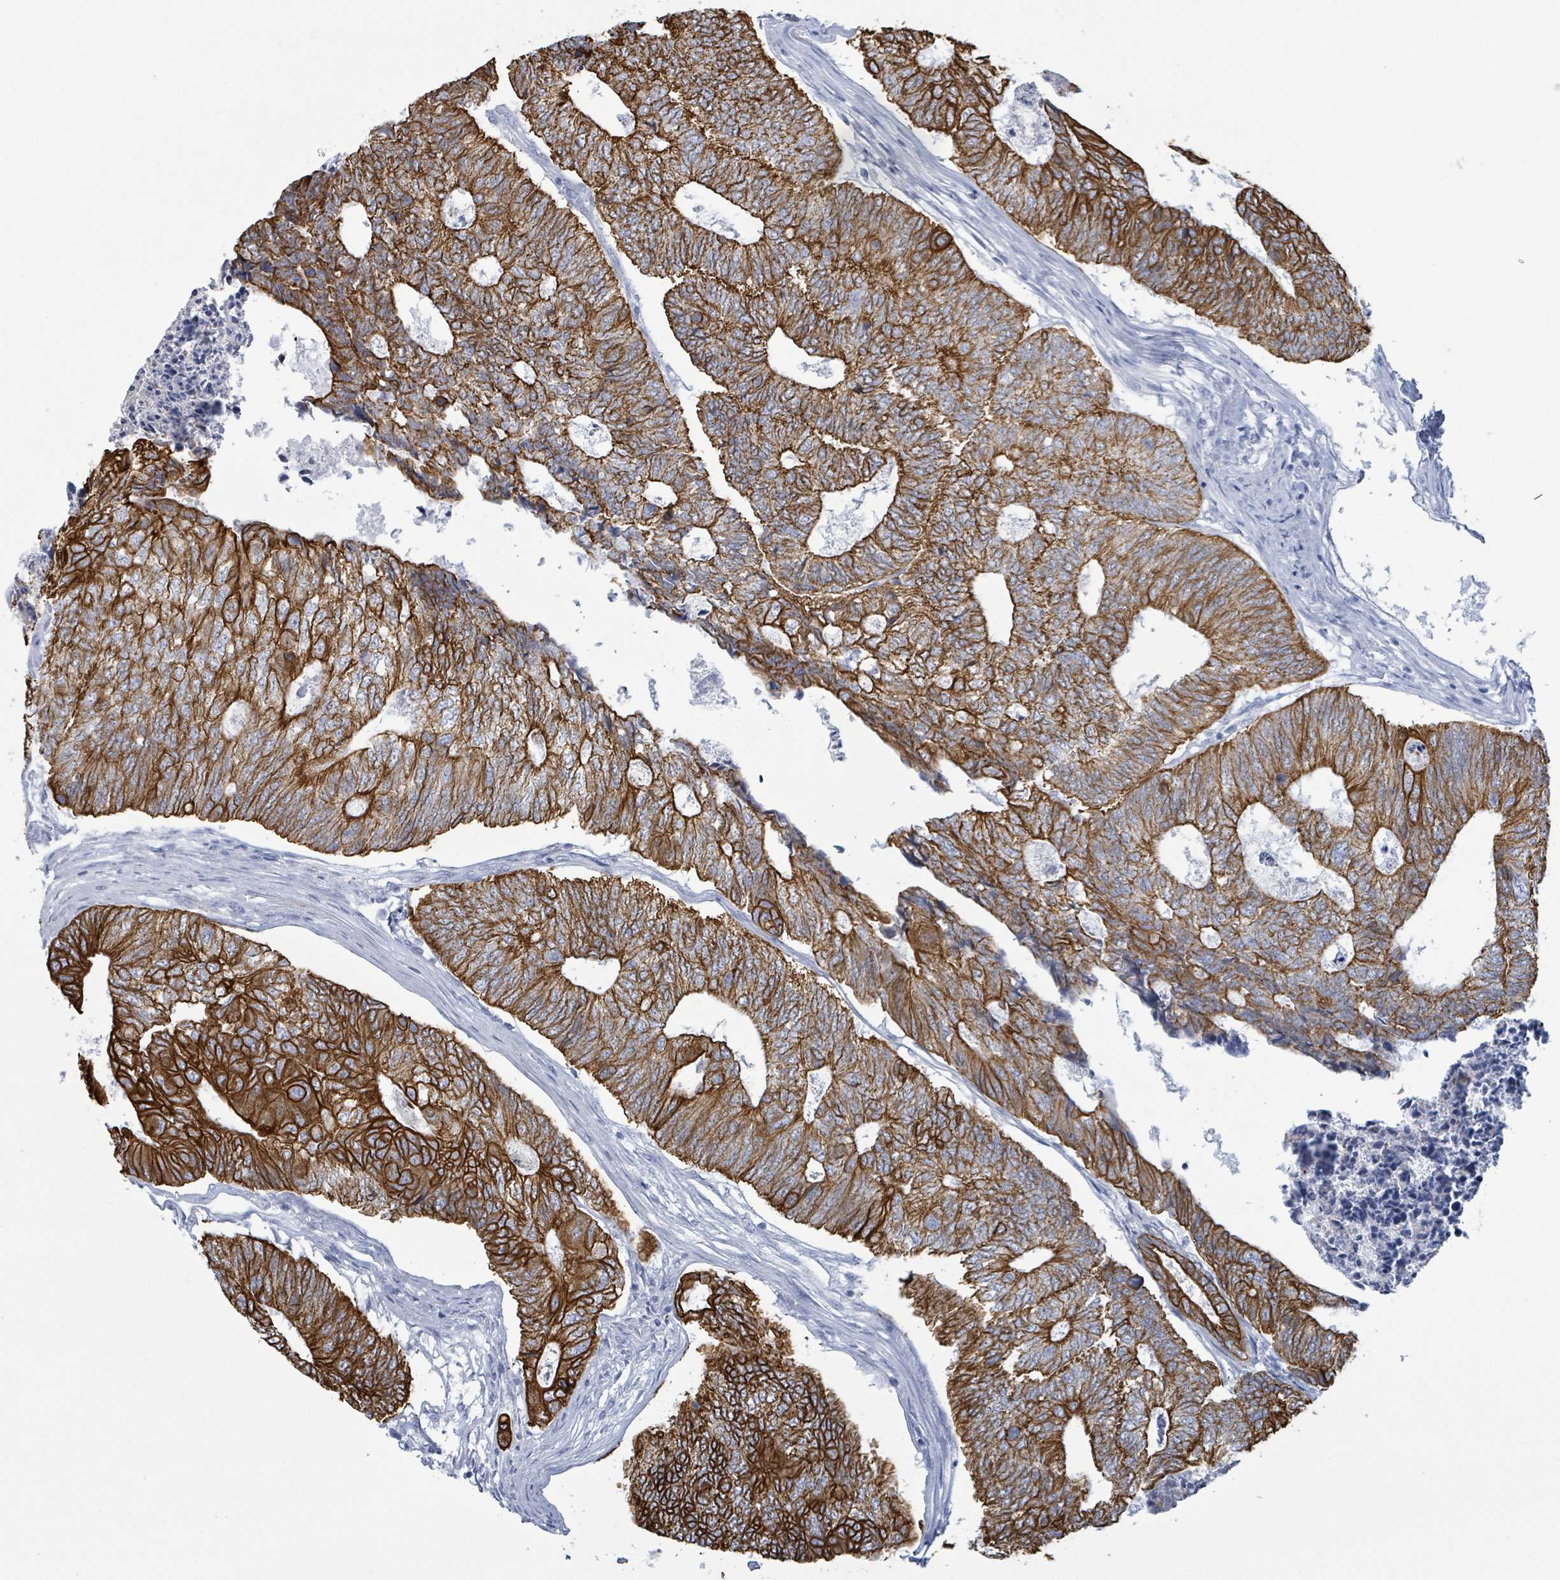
{"staining": {"intensity": "strong", "quantity": ">75%", "location": "cytoplasmic/membranous"}, "tissue": "colorectal cancer", "cell_type": "Tumor cells", "image_type": "cancer", "snomed": [{"axis": "morphology", "description": "Adenocarcinoma, NOS"}, {"axis": "topography", "description": "Colon"}], "caption": "Colorectal cancer stained with a brown dye demonstrates strong cytoplasmic/membranous positive expression in about >75% of tumor cells.", "gene": "KRT8", "patient": {"sex": "female", "age": 67}}